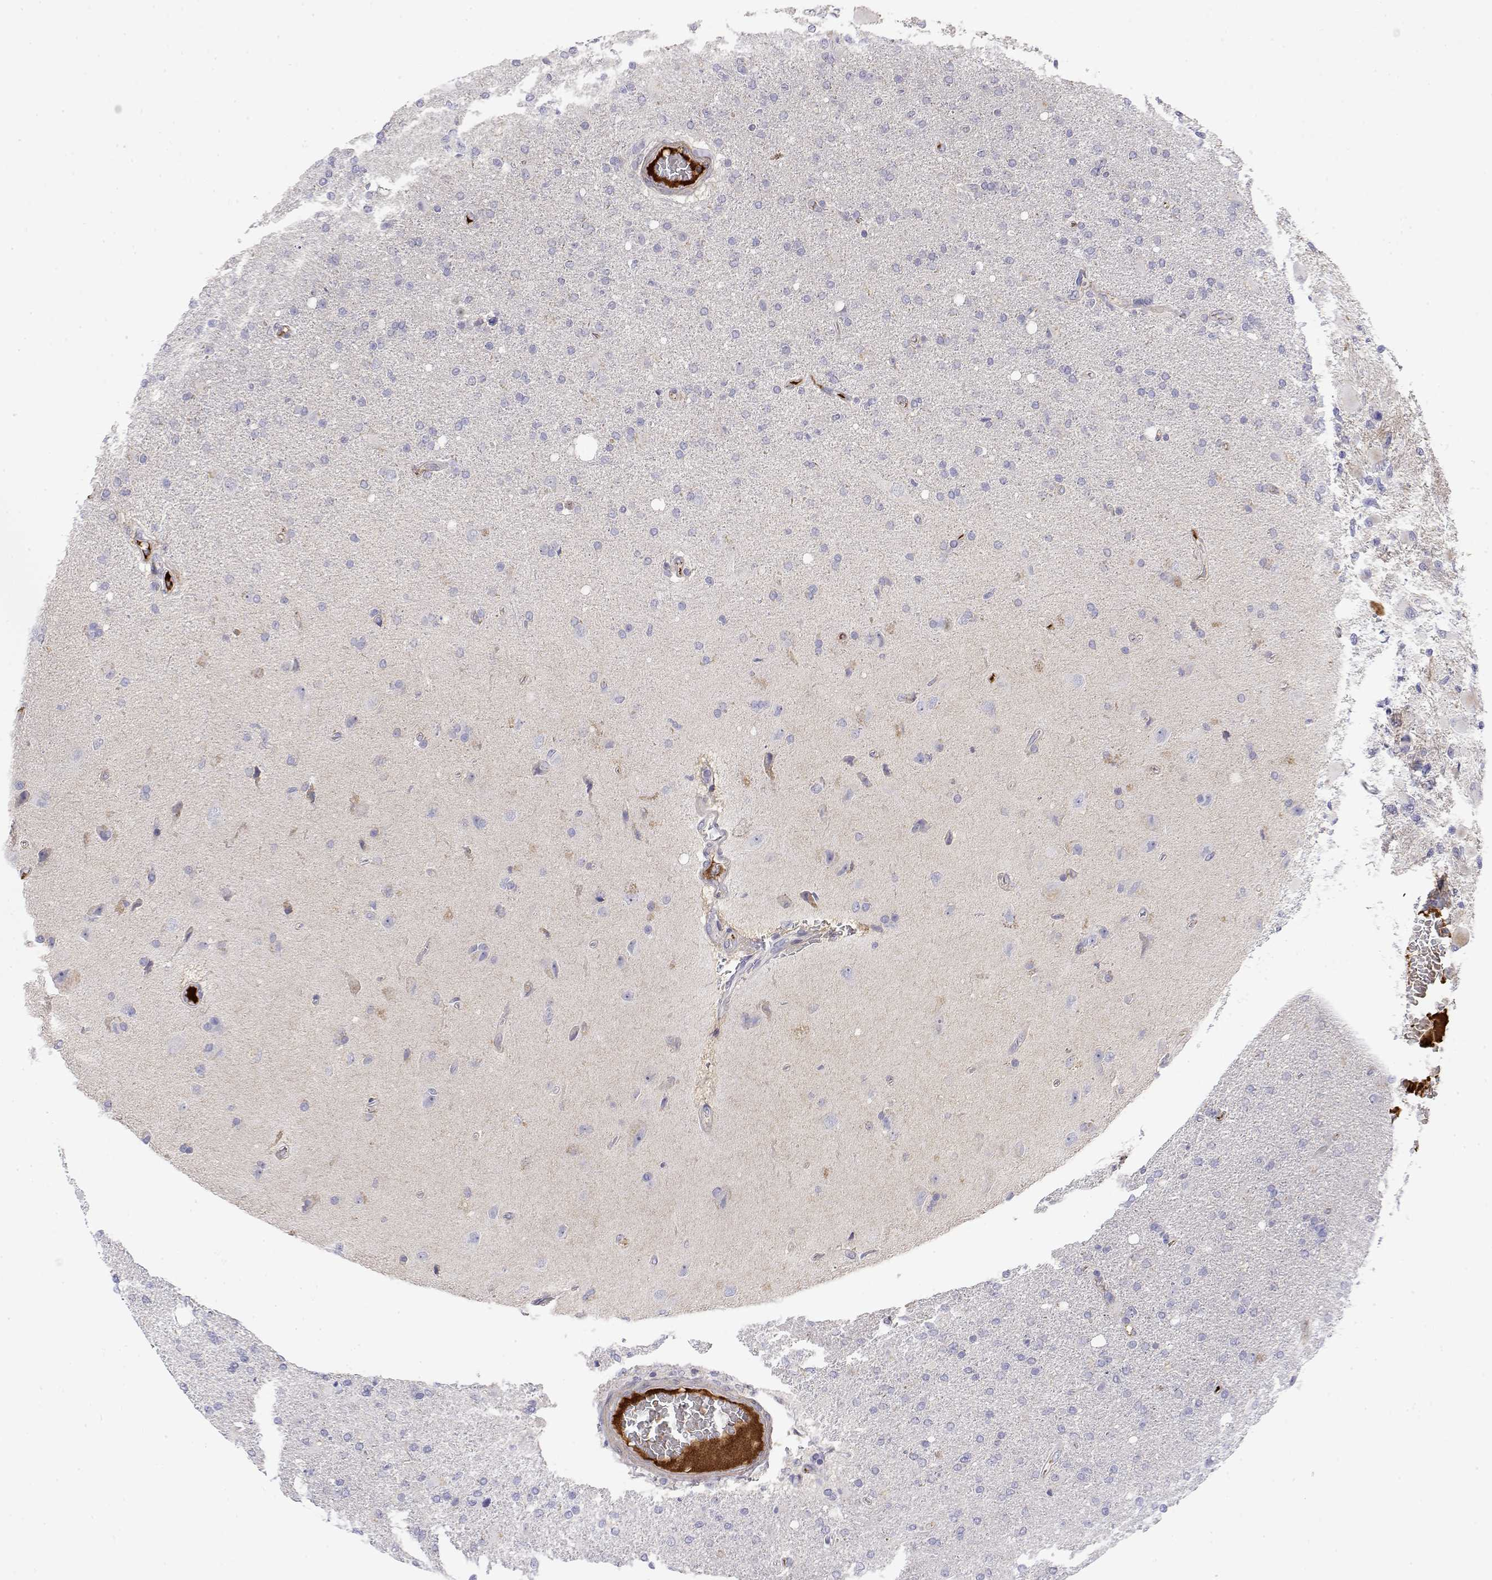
{"staining": {"intensity": "negative", "quantity": "none", "location": "none"}, "tissue": "glioma", "cell_type": "Tumor cells", "image_type": "cancer", "snomed": [{"axis": "morphology", "description": "Glioma, malignant, High grade"}, {"axis": "topography", "description": "Cerebral cortex"}], "caption": "This is a photomicrograph of immunohistochemistry (IHC) staining of malignant high-grade glioma, which shows no staining in tumor cells.", "gene": "GGACT", "patient": {"sex": "male", "age": 70}}